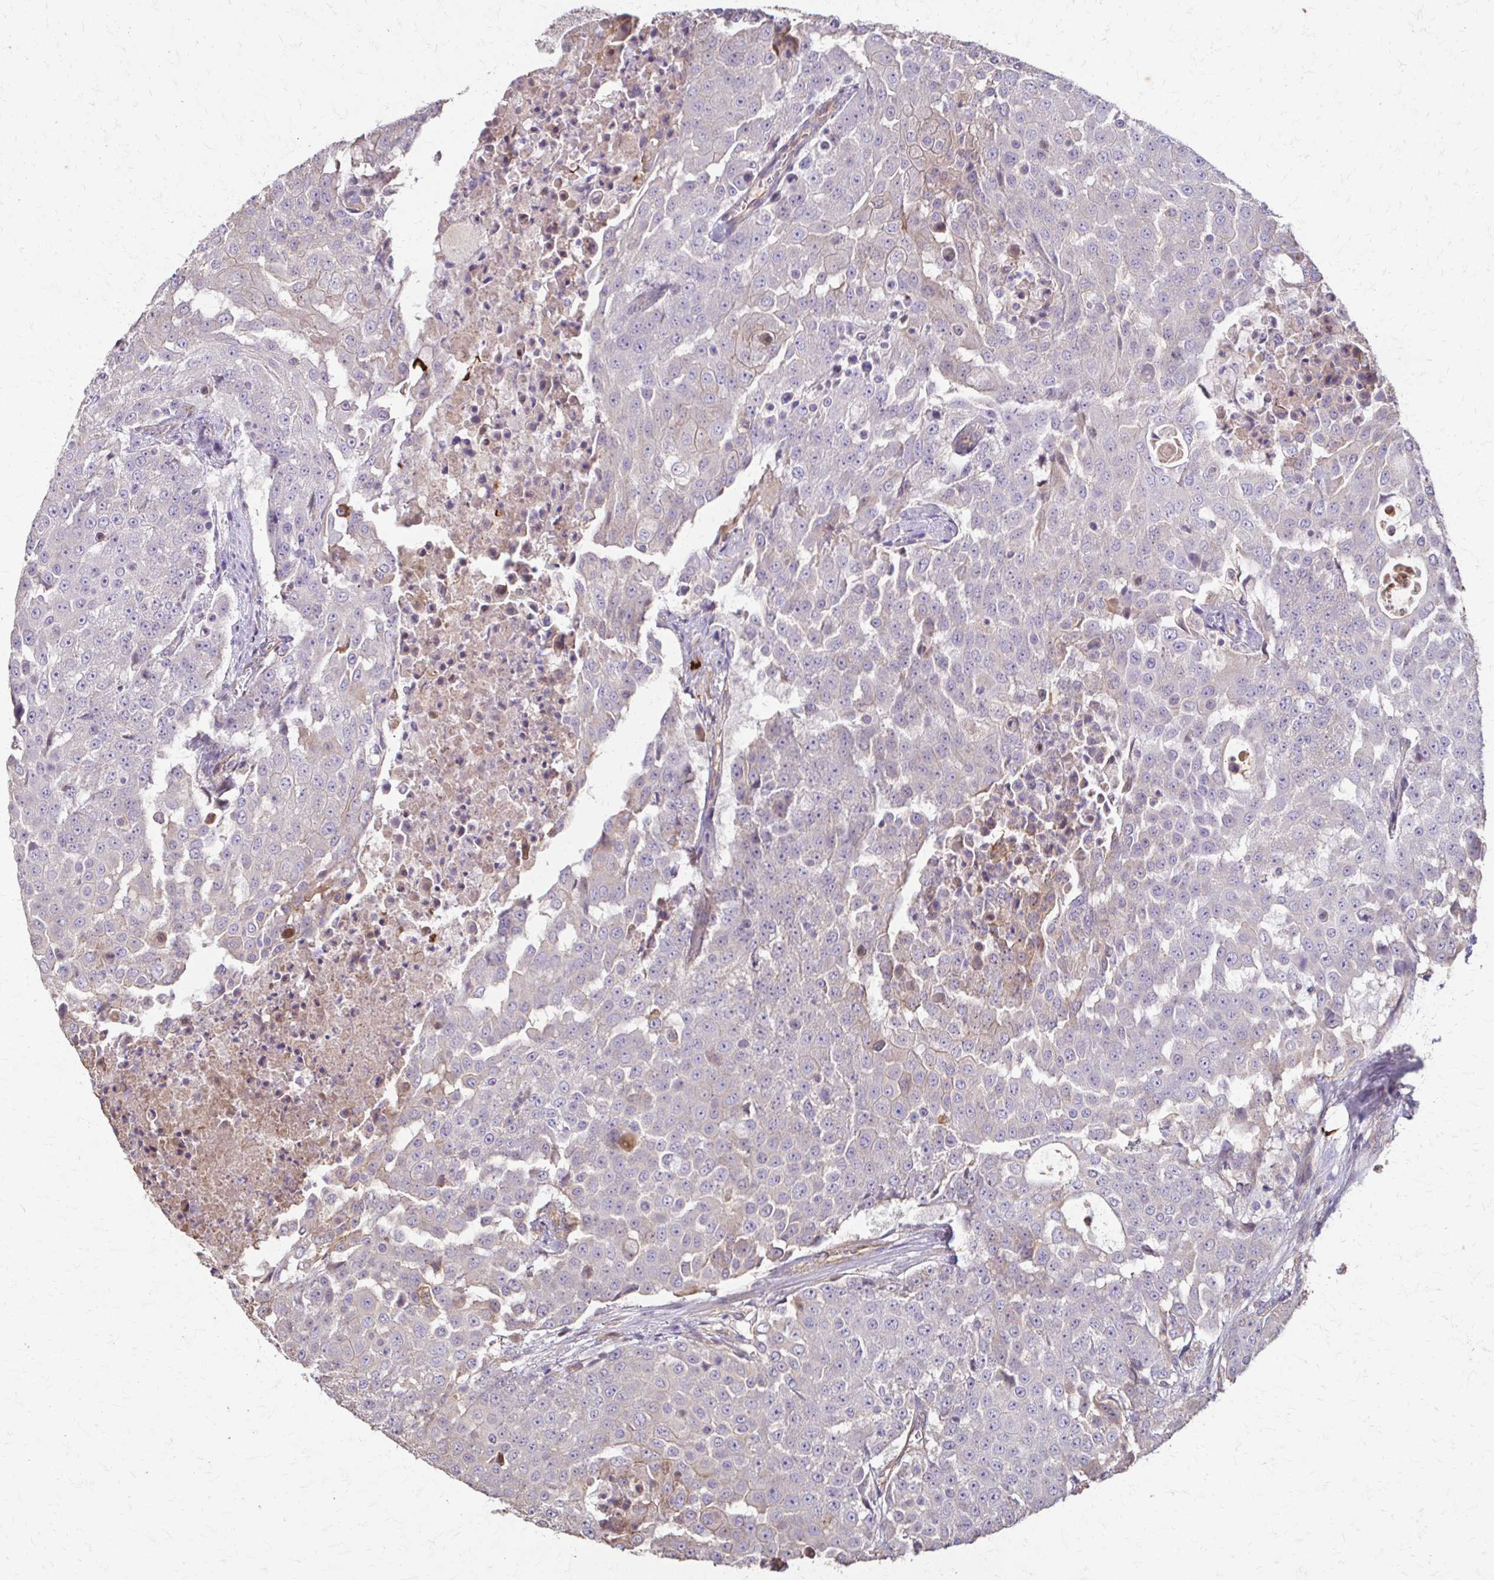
{"staining": {"intensity": "negative", "quantity": "none", "location": "none"}, "tissue": "urothelial cancer", "cell_type": "Tumor cells", "image_type": "cancer", "snomed": [{"axis": "morphology", "description": "Urothelial carcinoma, High grade"}, {"axis": "topography", "description": "Urinary bladder"}], "caption": "An immunohistochemistry (IHC) micrograph of high-grade urothelial carcinoma is shown. There is no staining in tumor cells of high-grade urothelial carcinoma. (DAB (3,3'-diaminobenzidine) immunohistochemistry visualized using brightfield microscopy, high magnification).", "gene": "IL18BP", "patient": {"sex": "female", "age": 63}}